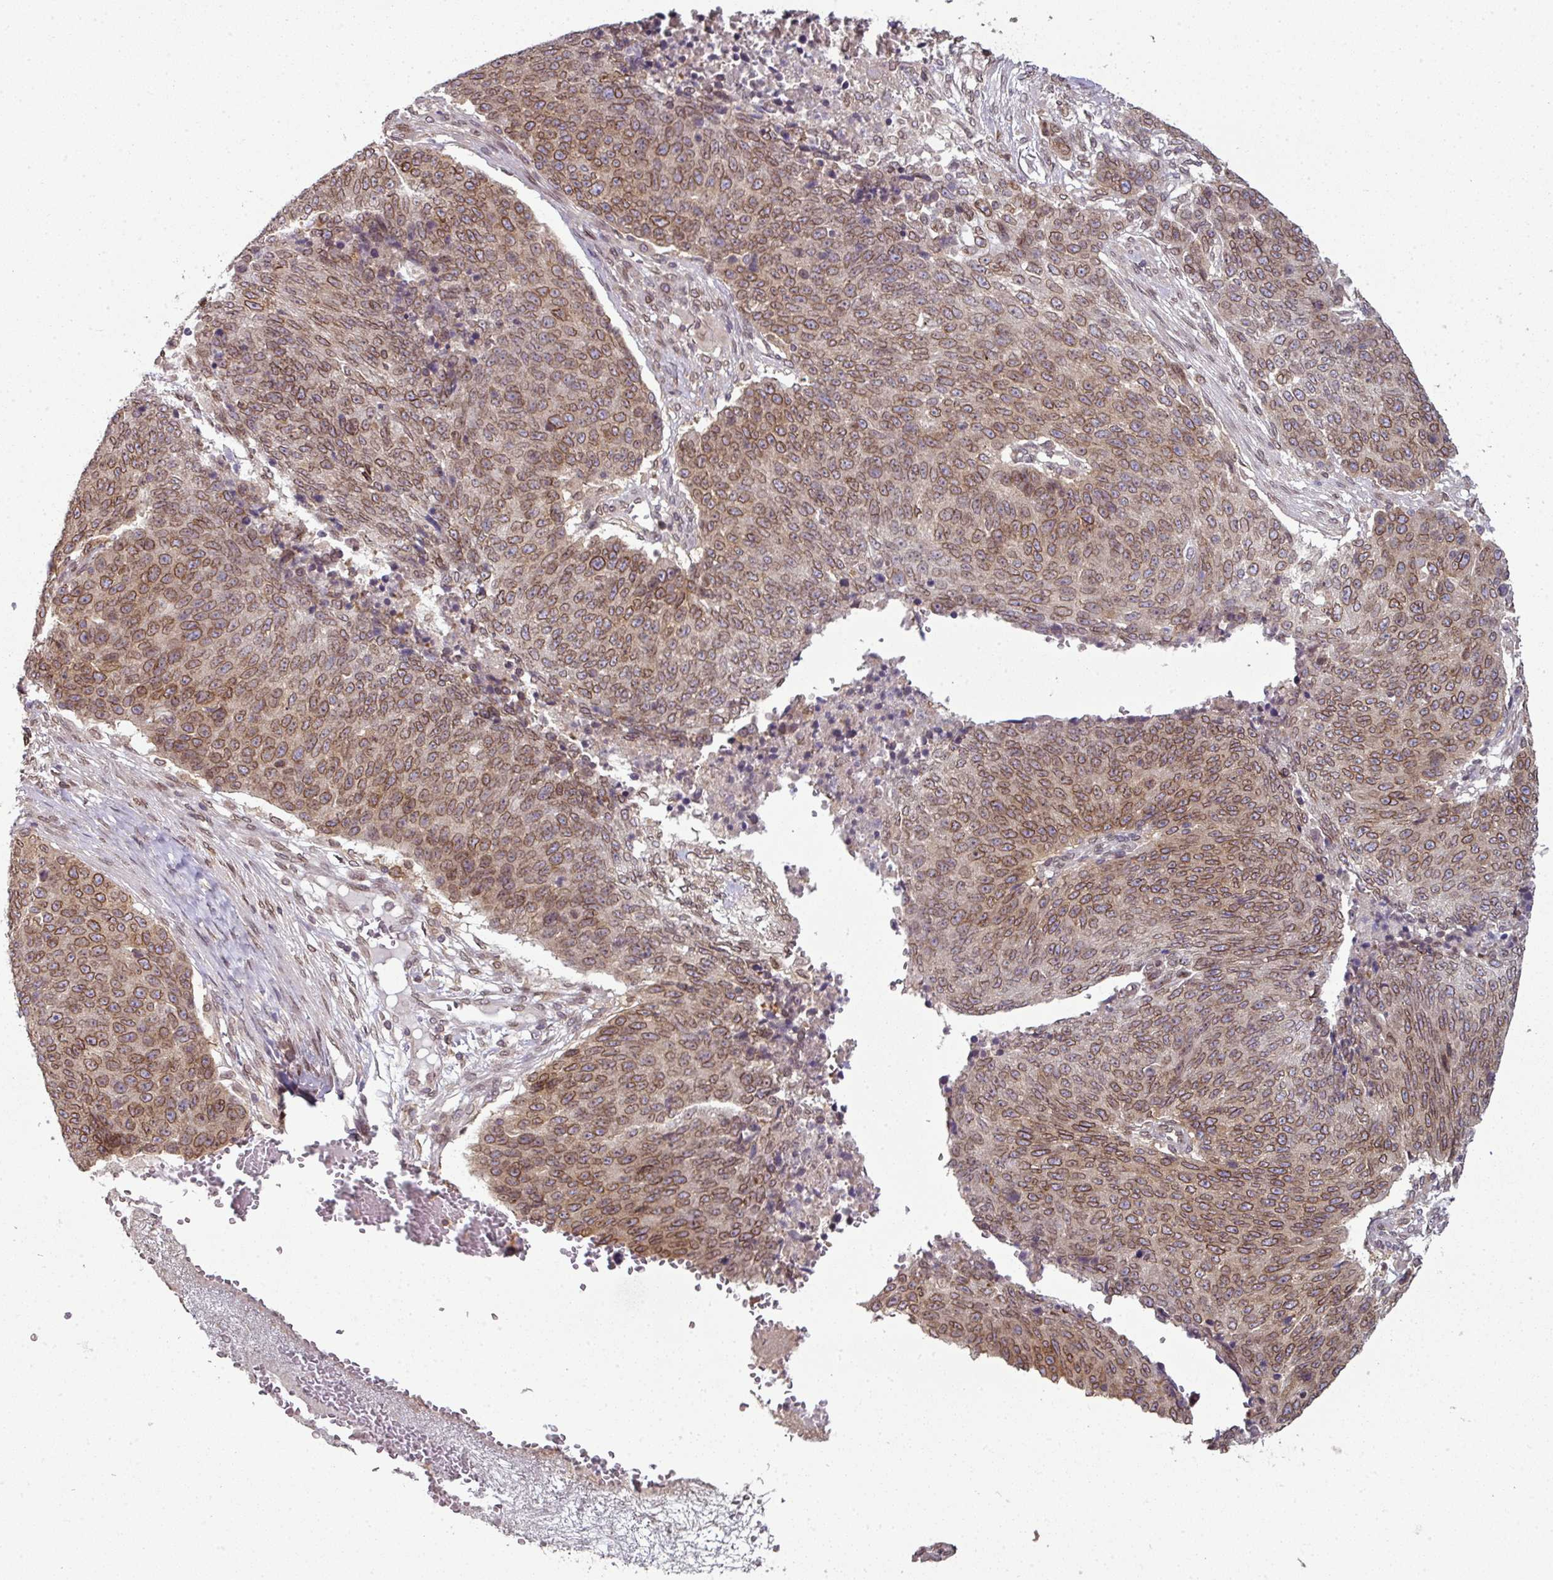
{"staining": {"intensity": "moderate", "quantity": ">75%", "location": "cytoplasmic/membranous,nuclear"}, "tissue": "lung cancer", "cell_type": "Tumor cells", "image_type": "cancer", "snomed": [{"axis": "morphology", "description": "Normal tissue, NOS"}, {"axis": "morphology", "description": "Squamous cell carcinoma, NOS"}, {"axis": "topography", "description": "Lymph node"}, {"axis": "topography", "description": "Lung"}], "caption": "A micrograph of lung cancer stained for a protein displays moderate cytoplasmic/membranous and nuclear brown staining in tumor cells.", "gene": "RANGAP1", "patient": {"sex": "male", "age": 66}}